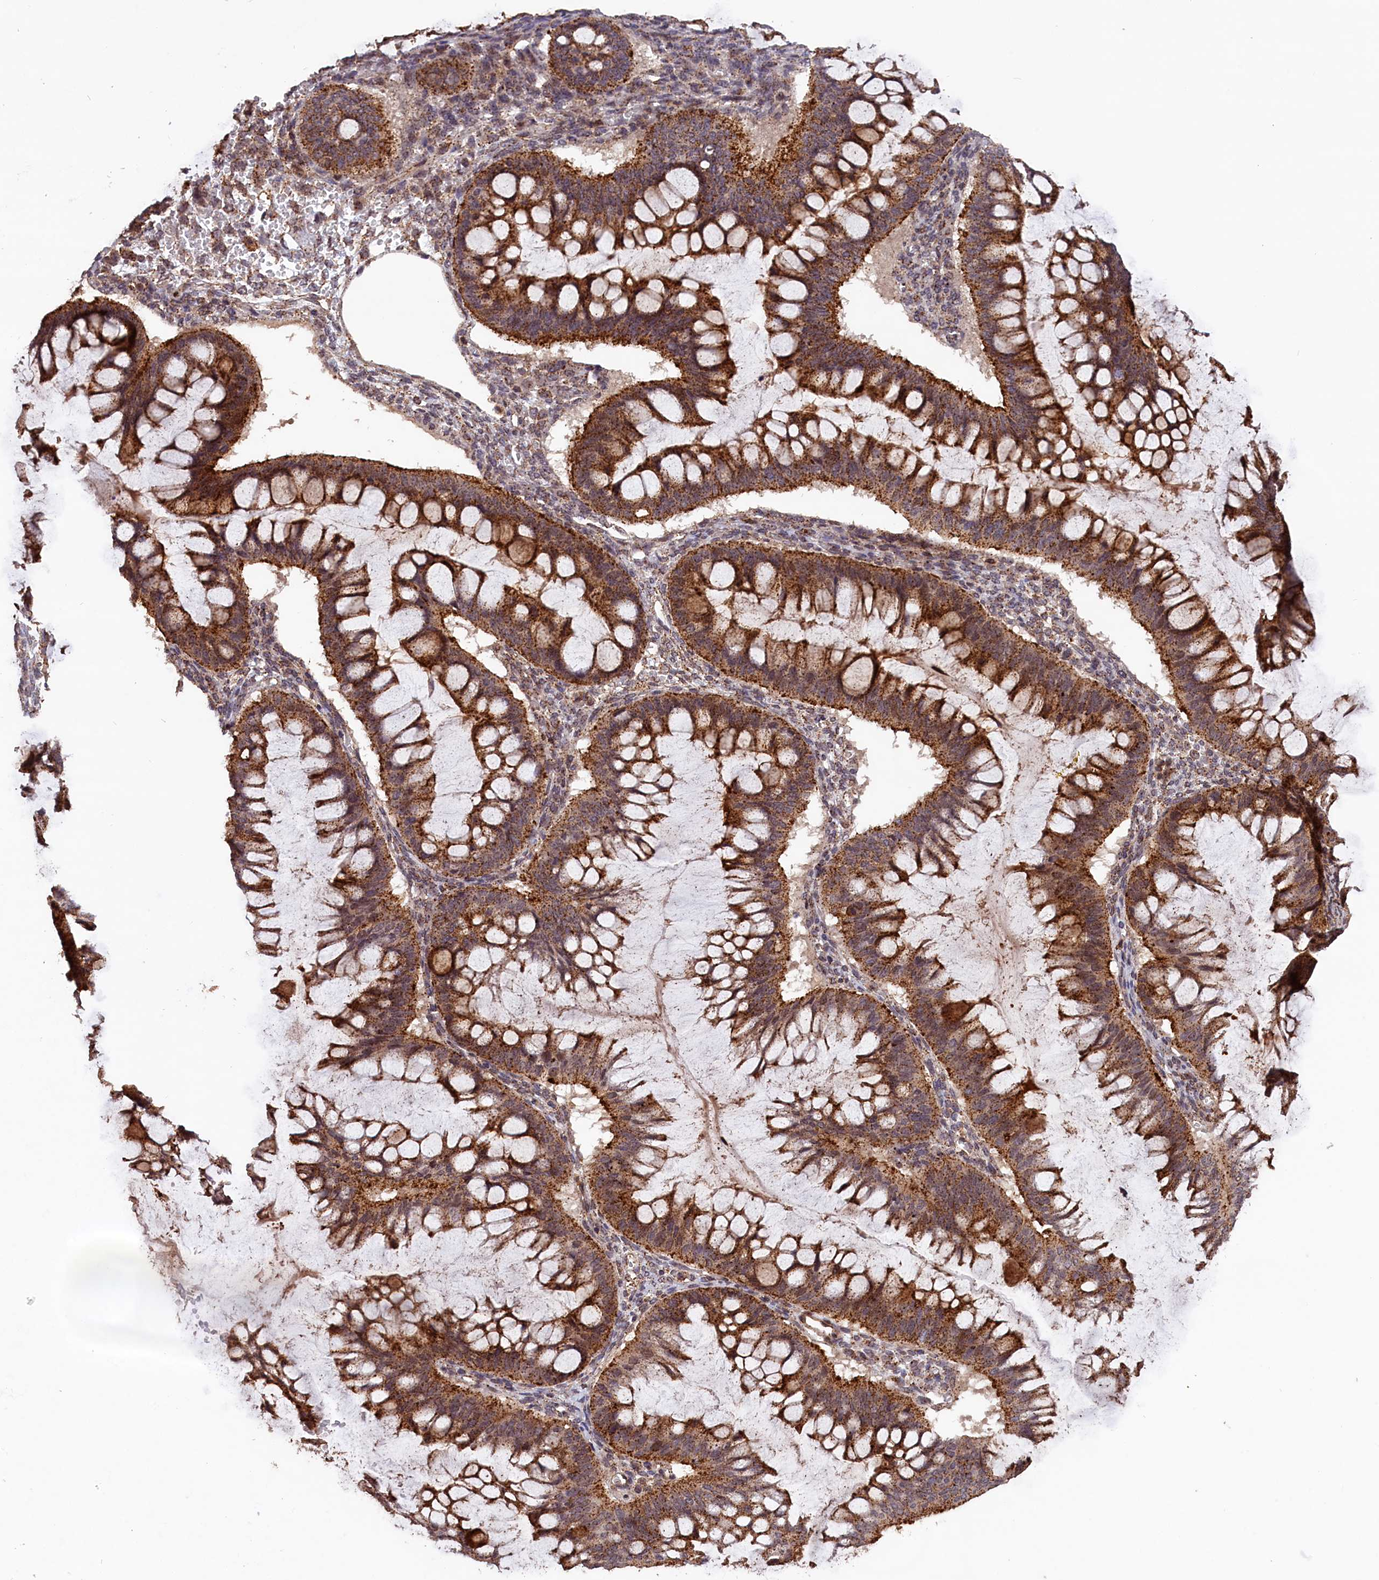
{"staining": {"intensity": "strong", "quantity": ">75%", "location": "cytoplasmic/membranous"}, "tissue": "ovarian cancer", "cell_type": "Tumor cells", "image_type": "cancer", "snomed": [{"axis": "morphology", "description": "Cystadenocarcinoma, mucinous, NOS"}, {"axis": "topography", "description": "Ovary"}], "caption": "Immunohistochemistry of human ovarian cancer (mucinous cystadenocarcinoma) reveals high levels of strong cytoplasmic/membranous staining in approximately >75% of tumor cells.", "gene": "IST1", "patient": {"sex": "female", "age": 73}}